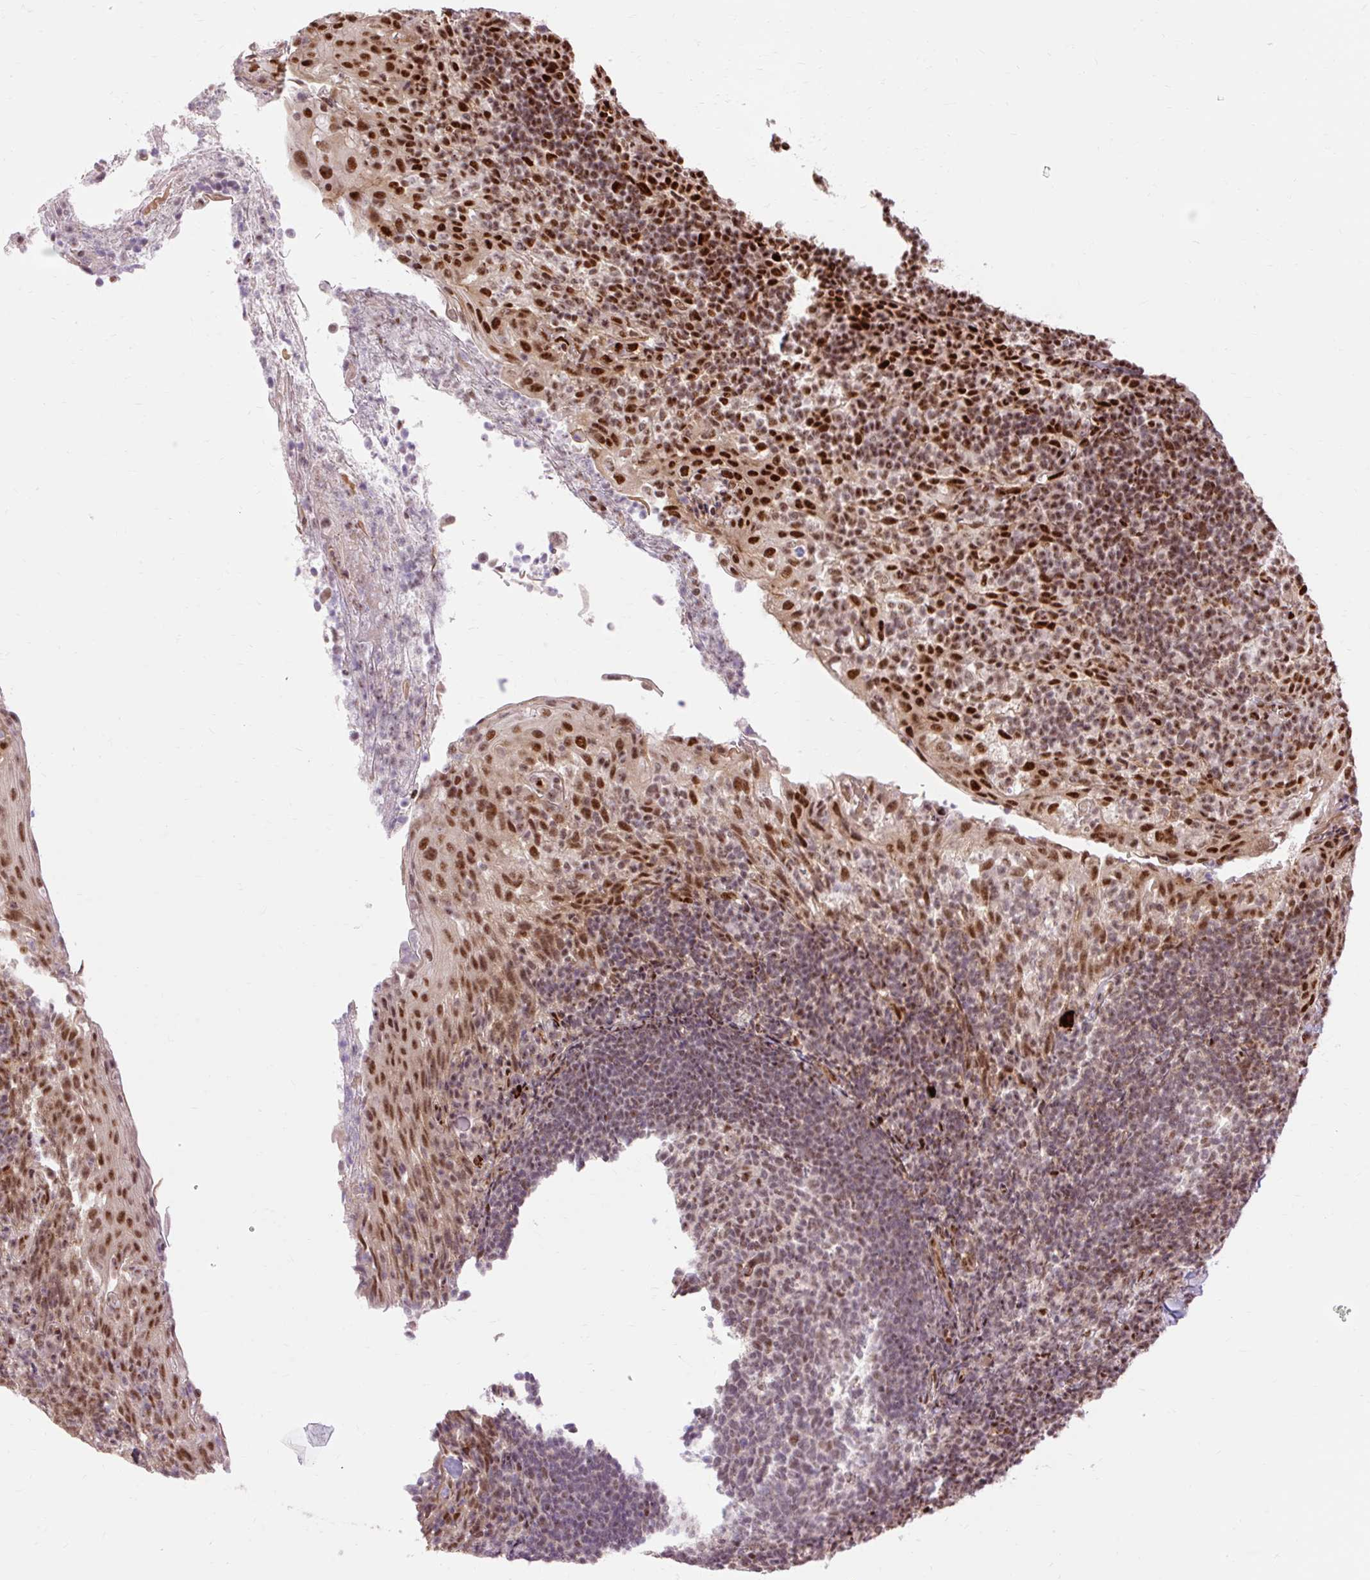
{"staining": {"intensity": "moderate", "quantity": "25%-75%", "location": "nuclear"}, "tissue": "tonsil", "cell_type": "Germinal center cells", "image_type": "normal", "snomed": [{"axis": "morphology", "description": "Normal tissue, NOS"}, {"axis": "topography", "description": "Tonsil"}], "caption": "A micrograph of human tonsil stained for a protein demonstrates moderate nuclear brown staining in germinal center cells.", "gene": "MECOM", "patient": {"sex": "female", "age": 10}}